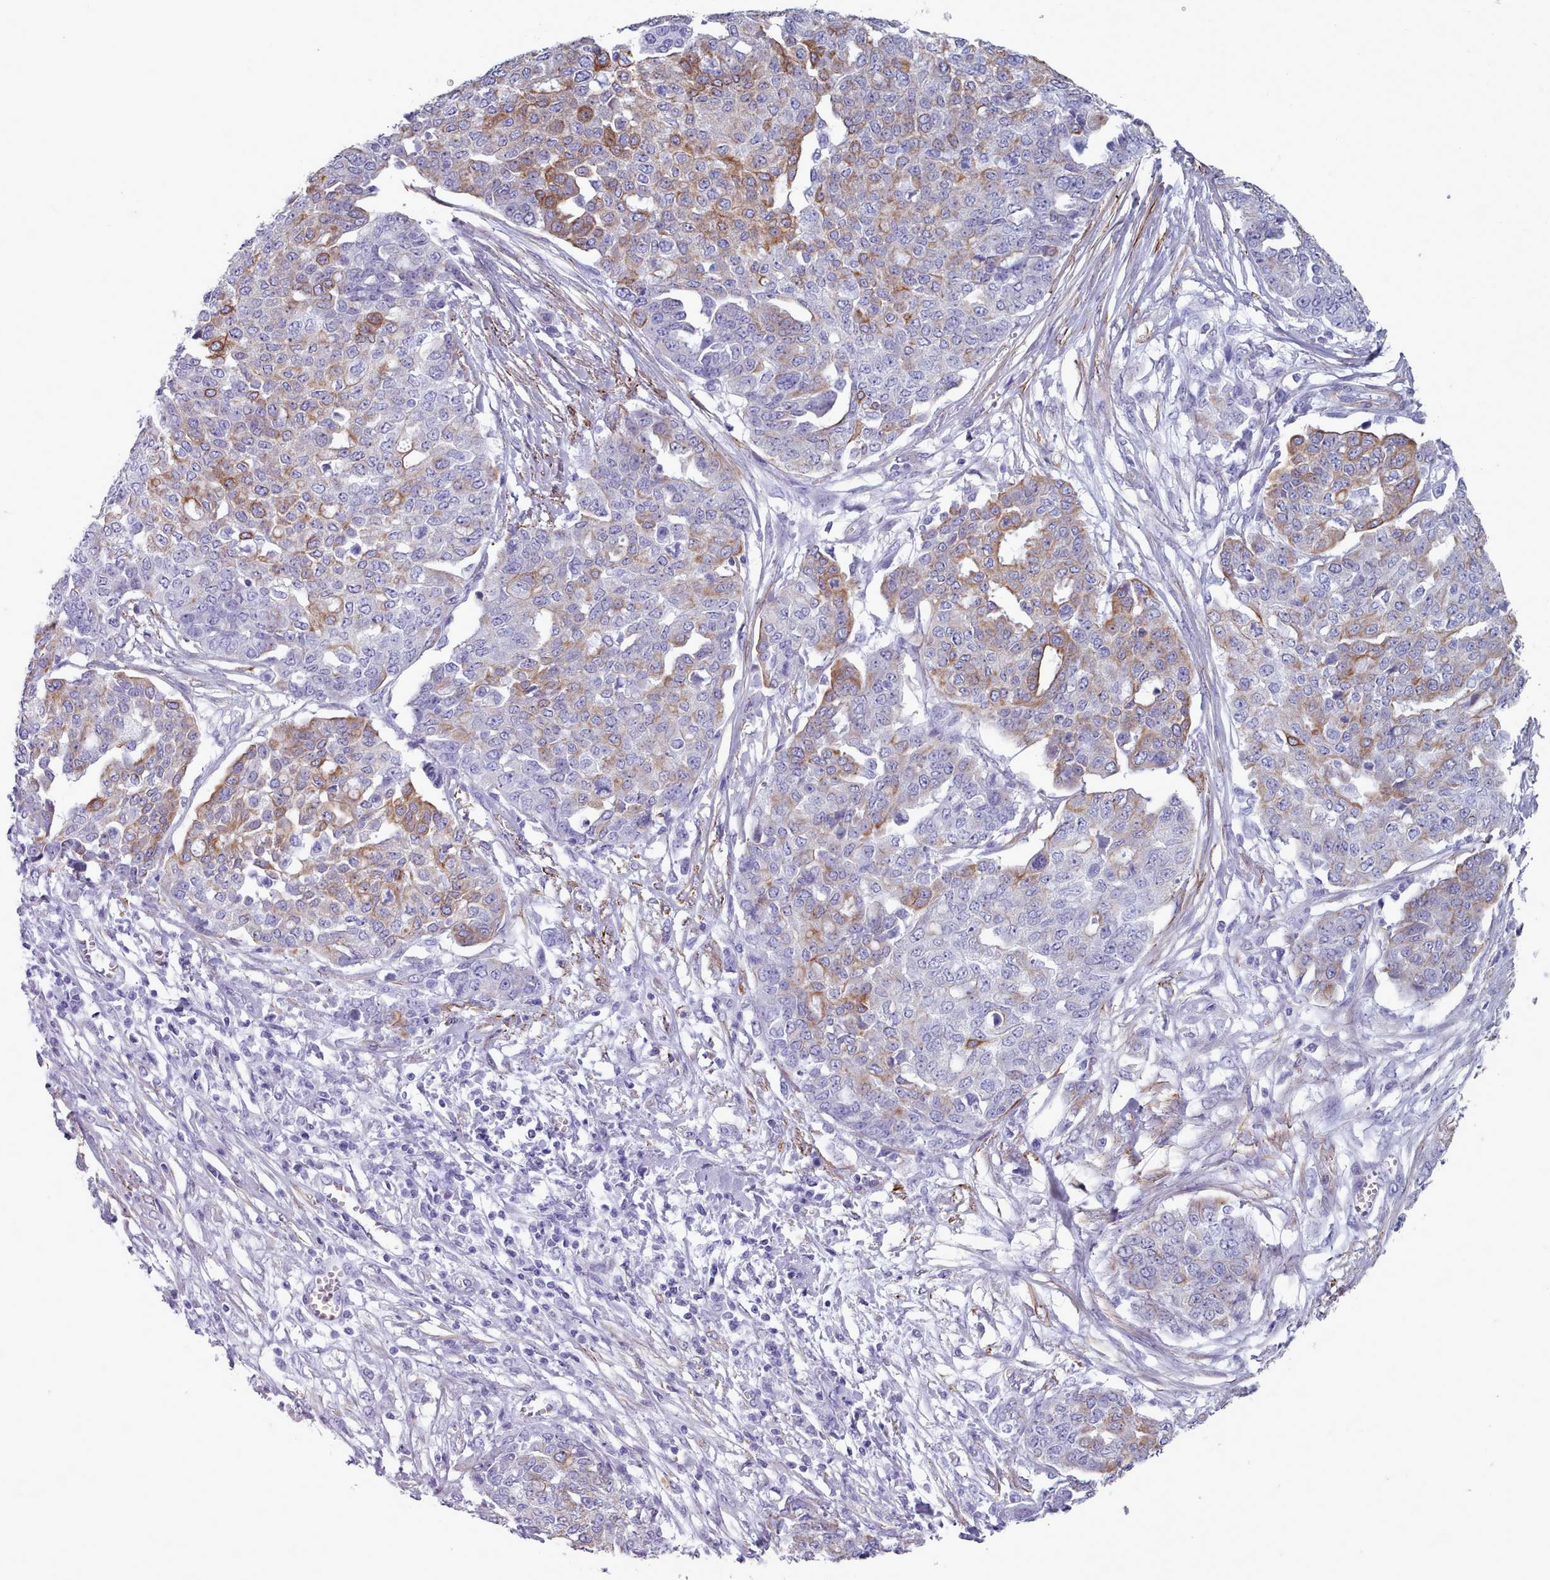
{"staining": {"intensity": "moderate", "quantity": "<25%", "location": "cytoplasmic/membranous"}, "tissue": "ovarian cancer", "cell_type": "Tumor cells", "image_type": "cancer", "snomed": [{"axis": "morphology", "description": "Cystadenocarcinoma, serous, NOS"}, {"axis": "topography", "description": "Soft tissue"}, {"axis": "topography", "description": "Ovary"}], "caption": "Tumor cells display low levels of moderate cytoplasmic/membranous staining in approximately <25% of cells in human ovarian cancer (serous cystadenocarcinoma). (Stains: DAB (3,3'-diaminobenzidine) in brown, nuclei in blue, Microscopy: brightfield microscopy at high magnification).", "gene": "FPGS", "patient": {"sex": "female", "age": 57}}